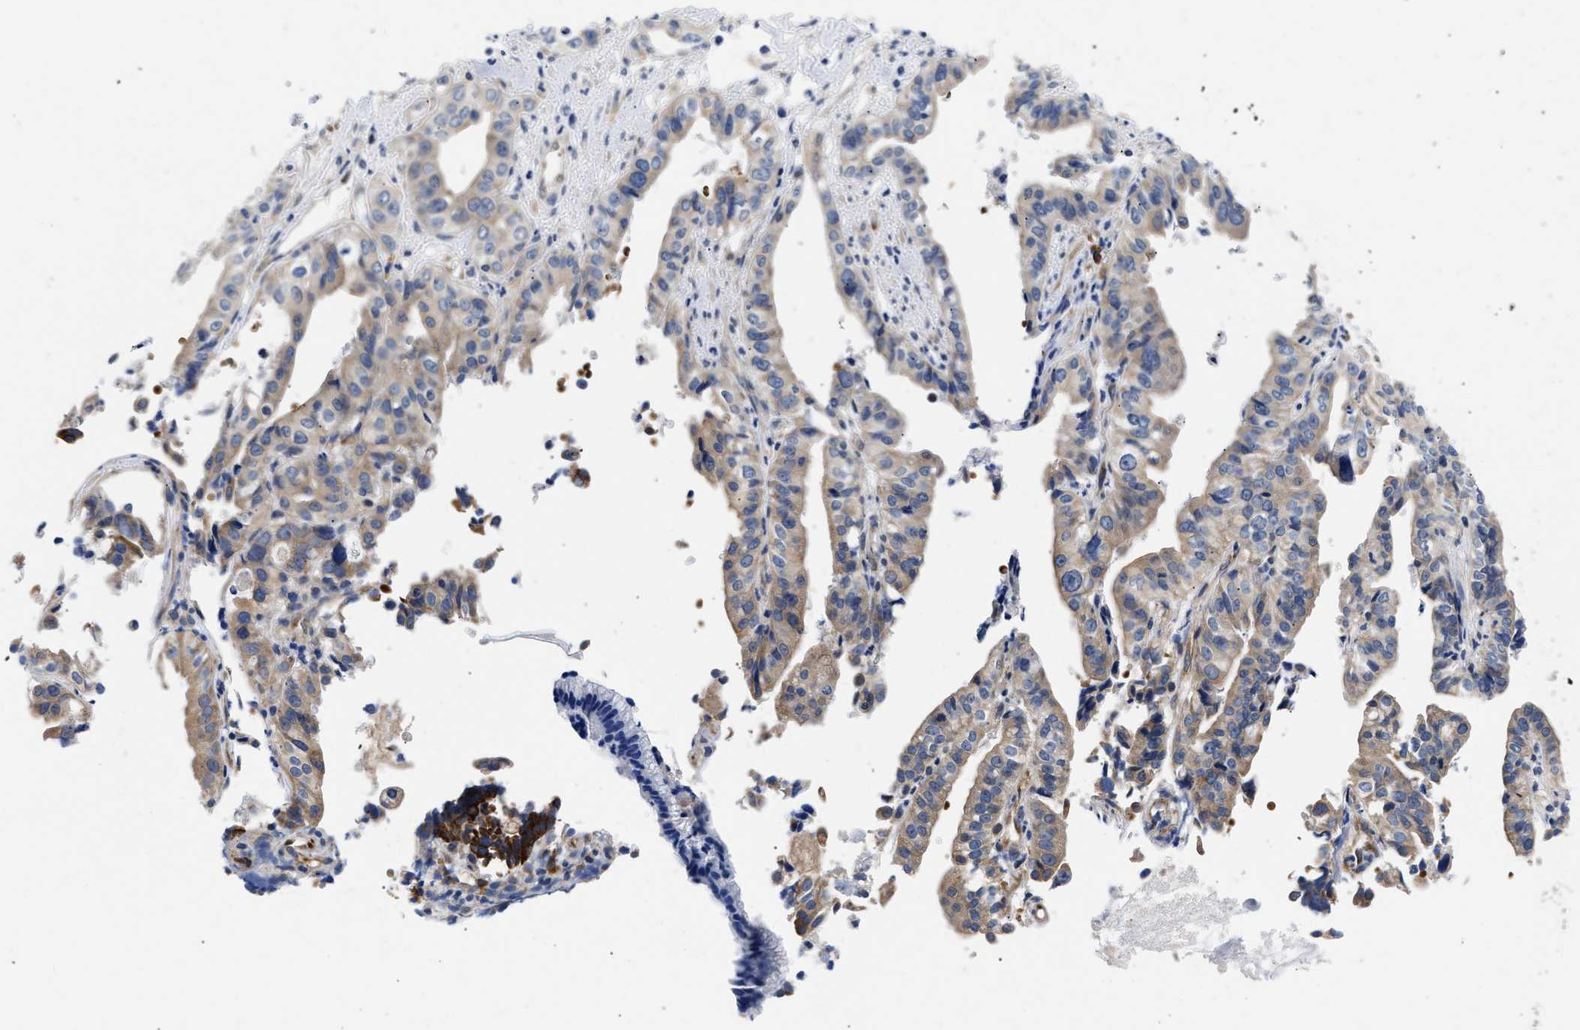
{"staining": {"intensity": "weak", "quantity": "25%-75%", "location": "cytoplasmic/membranous"}, "tissue": "liver cancer", "cell_type": "Tumor cells", "image_type": "cancer", "snomed": [{"axis": "morphology", "description": "Cholangiocarcinoma"}, {"axis": "topography", "description": "Liver"}], "caption": "Immunohistochemistry (IHC) of liver cholangiocarcinoma exhibits low levels of weak cytoplasmic/membranous staining in approximately 25%-75% of tumor cells. (DAB = brown stain, brightfield microscopy at high magnification).", "gene": "RINT1", "patient": {"sex": "female", "age": 61}}